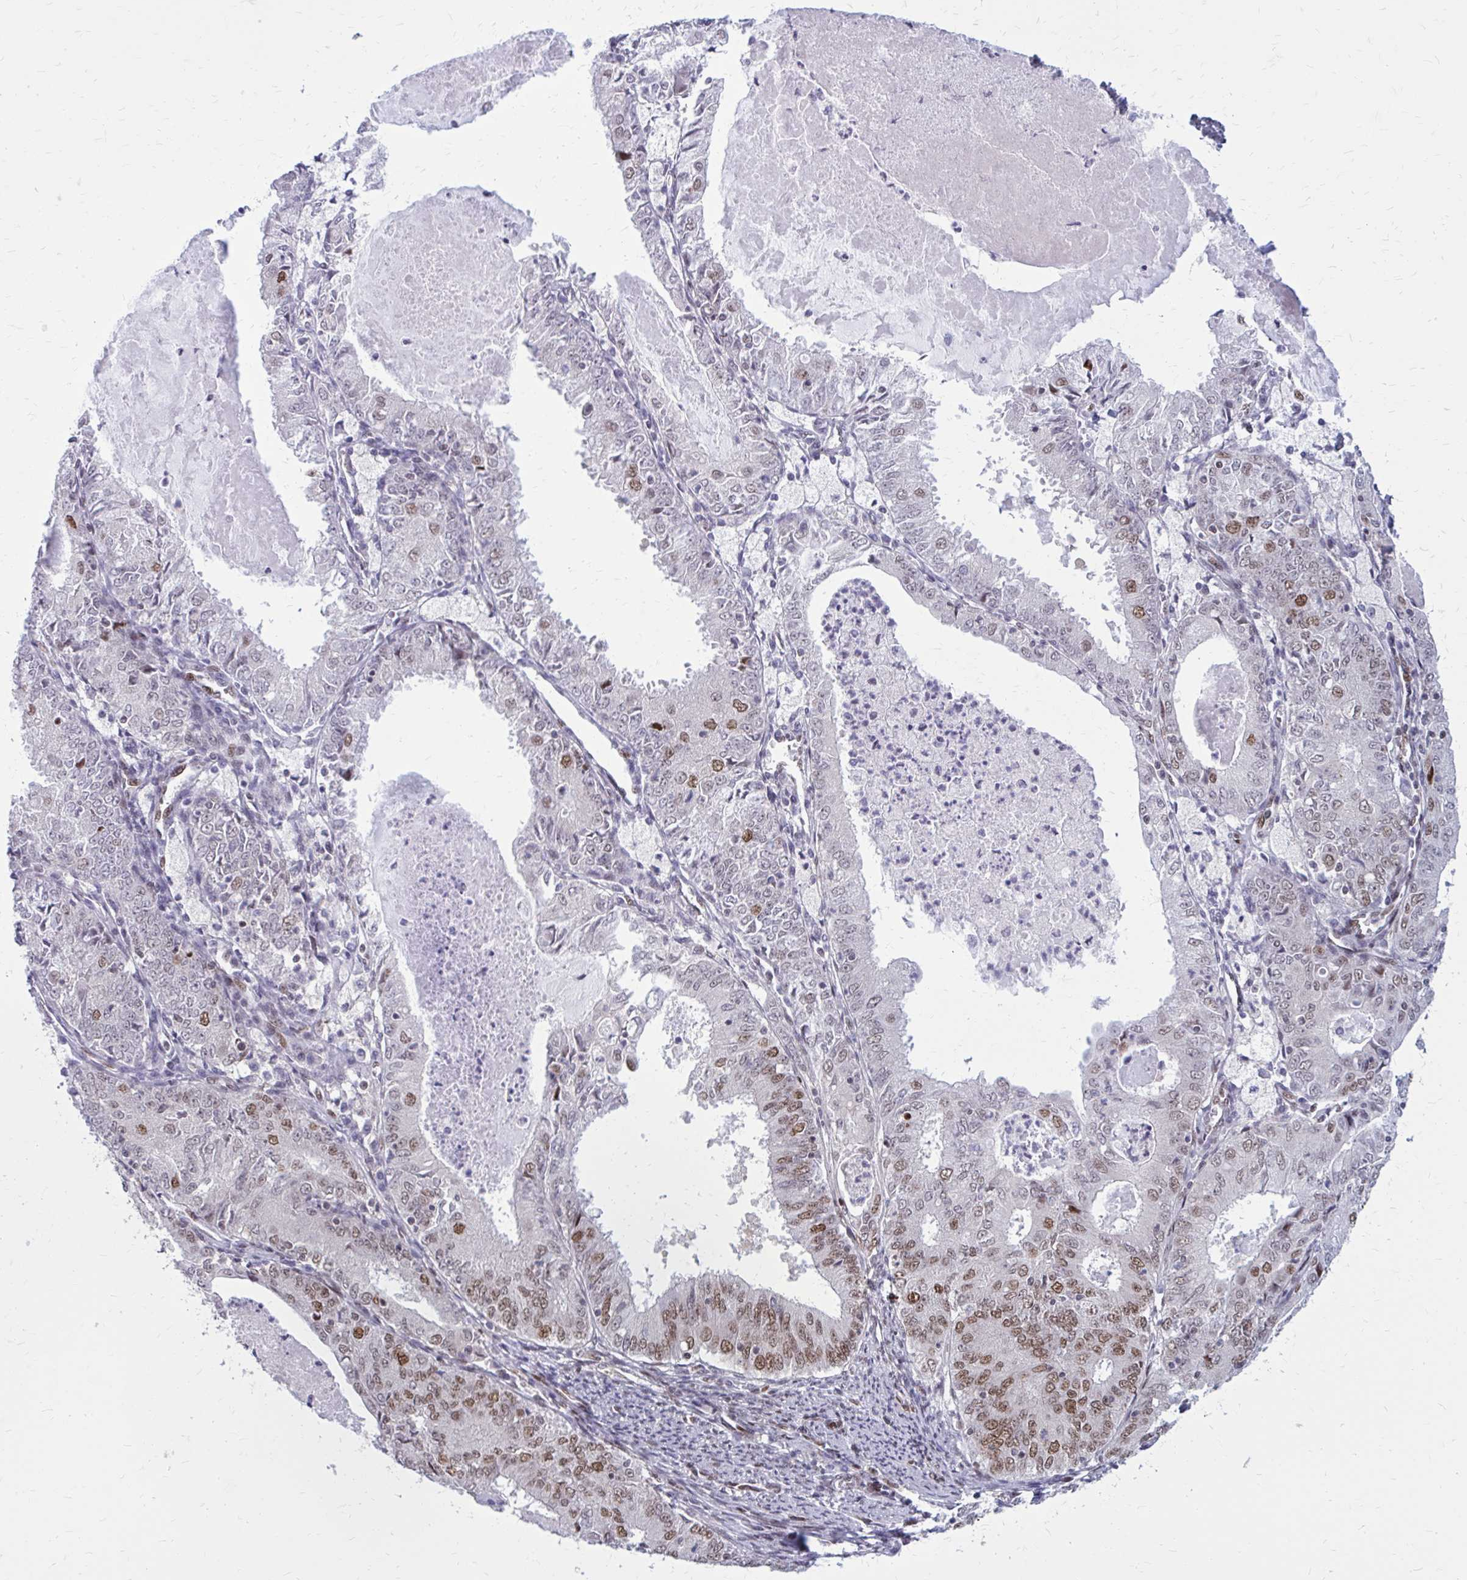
{"staining": {"intensity": "moderate", "quantity": "<25%", "location": "nuclear"}, "tissue": "endometrial cancer", "cell_type": "Tumor cells", "image_type": "cancer", "snomed": [{"axis": "morphology", "description": "Adenocarcinoma, NOS"}, {"axis": "topography", "description": "Endometrium"}], "caption": "DAB (3,3'-diaminobenzidine) immunohistochemical staining of adenocarcinoma (endometrial) demonstrates moderate nuclear protein positivity in approximately <25% of tumor cells.", "gene": "PSME4", "patient": {"sex": "female", "age": 57}}